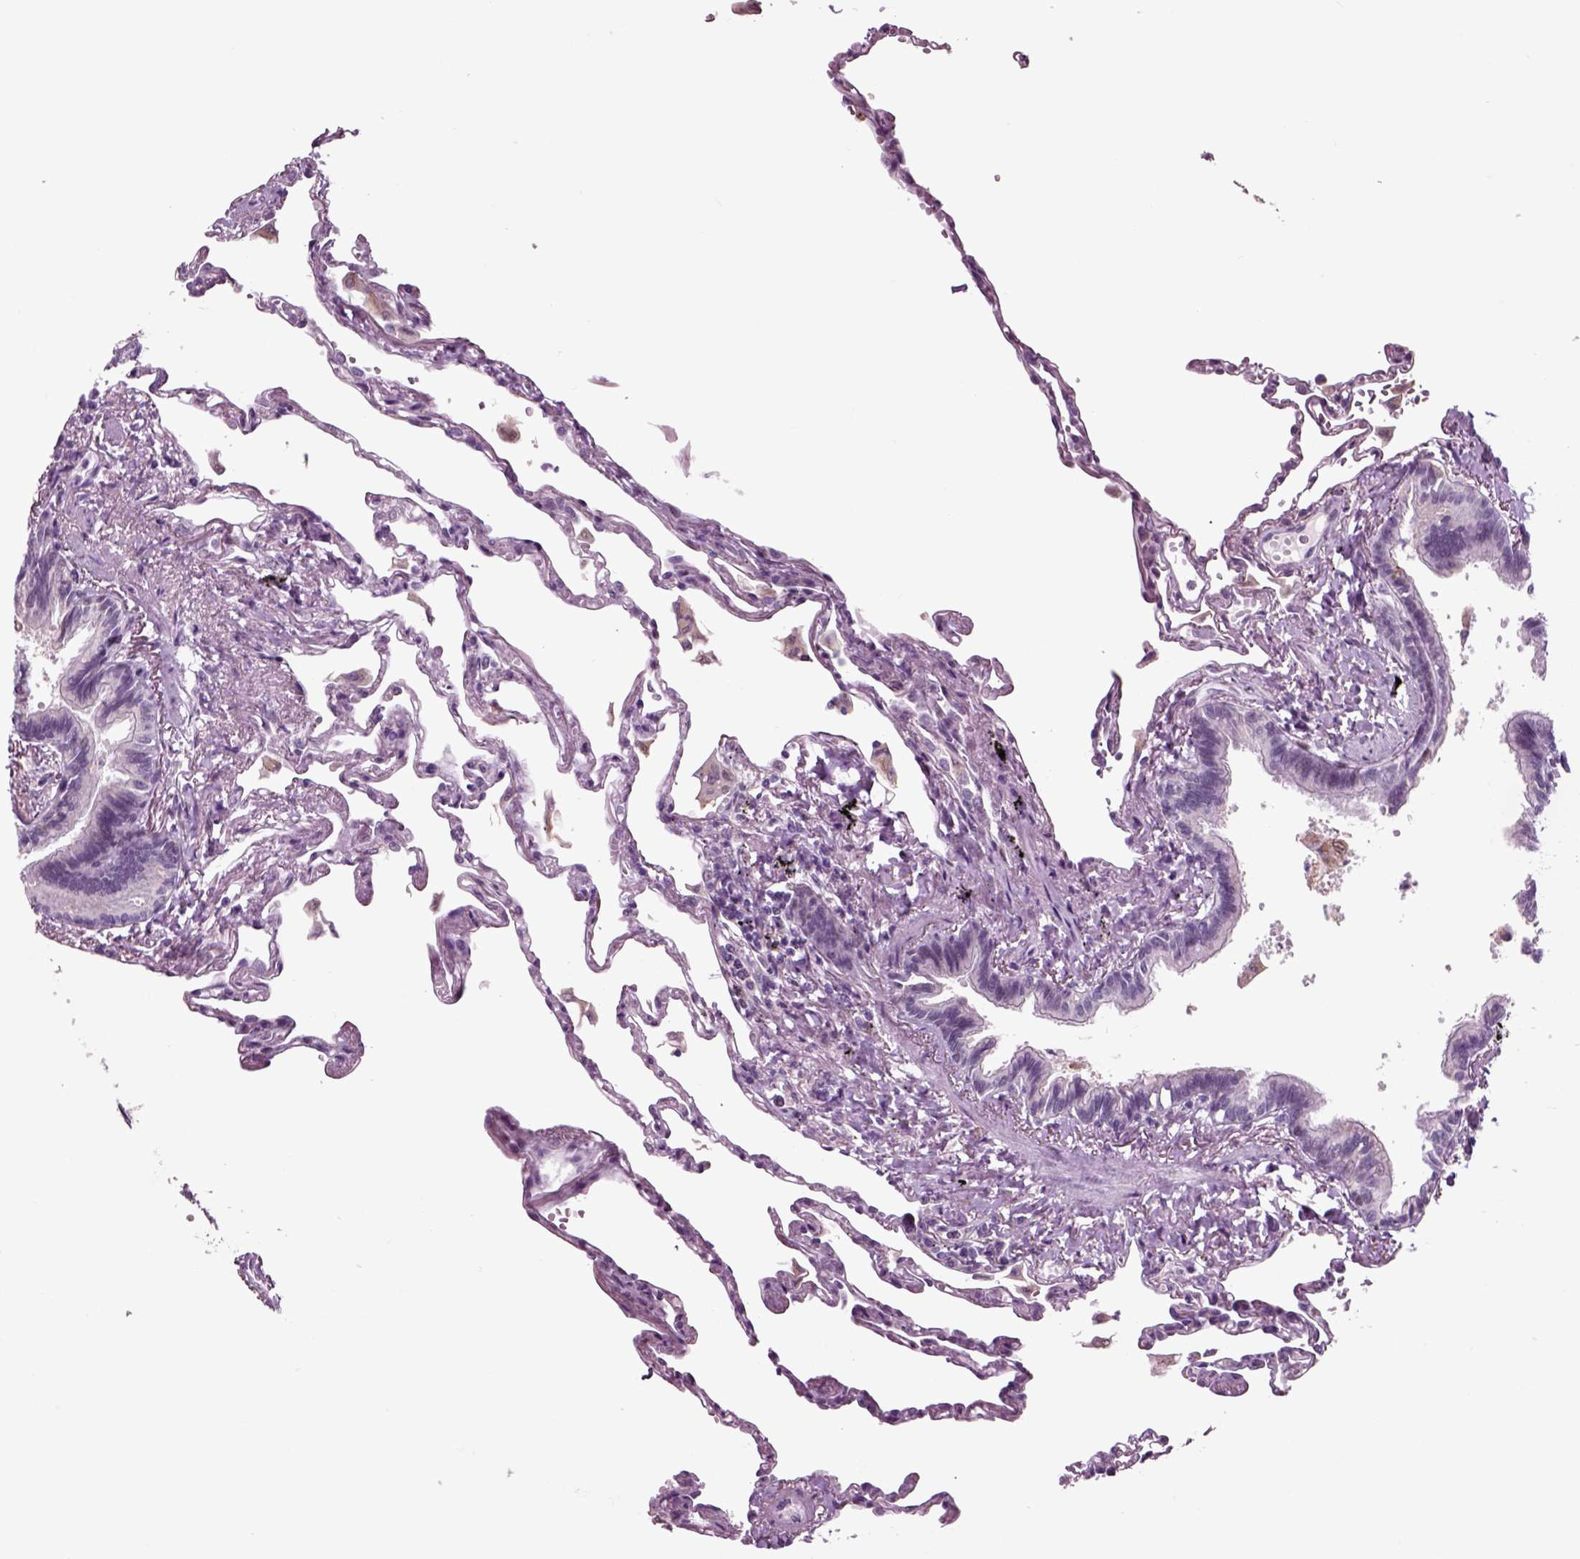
{"staining": {"intensity": "negative", "quantity": "none", "location": "none"}, "tissue": "lung", "cell_type": "Alveolar cells", "image_type": "normal", "snomed": [{"axis": "morphology", "description": "Normal tissue, NOS"}, {"axis": "topography", "description": "Lung"}], "caption": "This is an immunohistochemistry (IHC) micrograph of benign lung. There is no expression in alveolar cells.", "gene": "CHGB", "patient": {"sex": "male", "age": 78}}